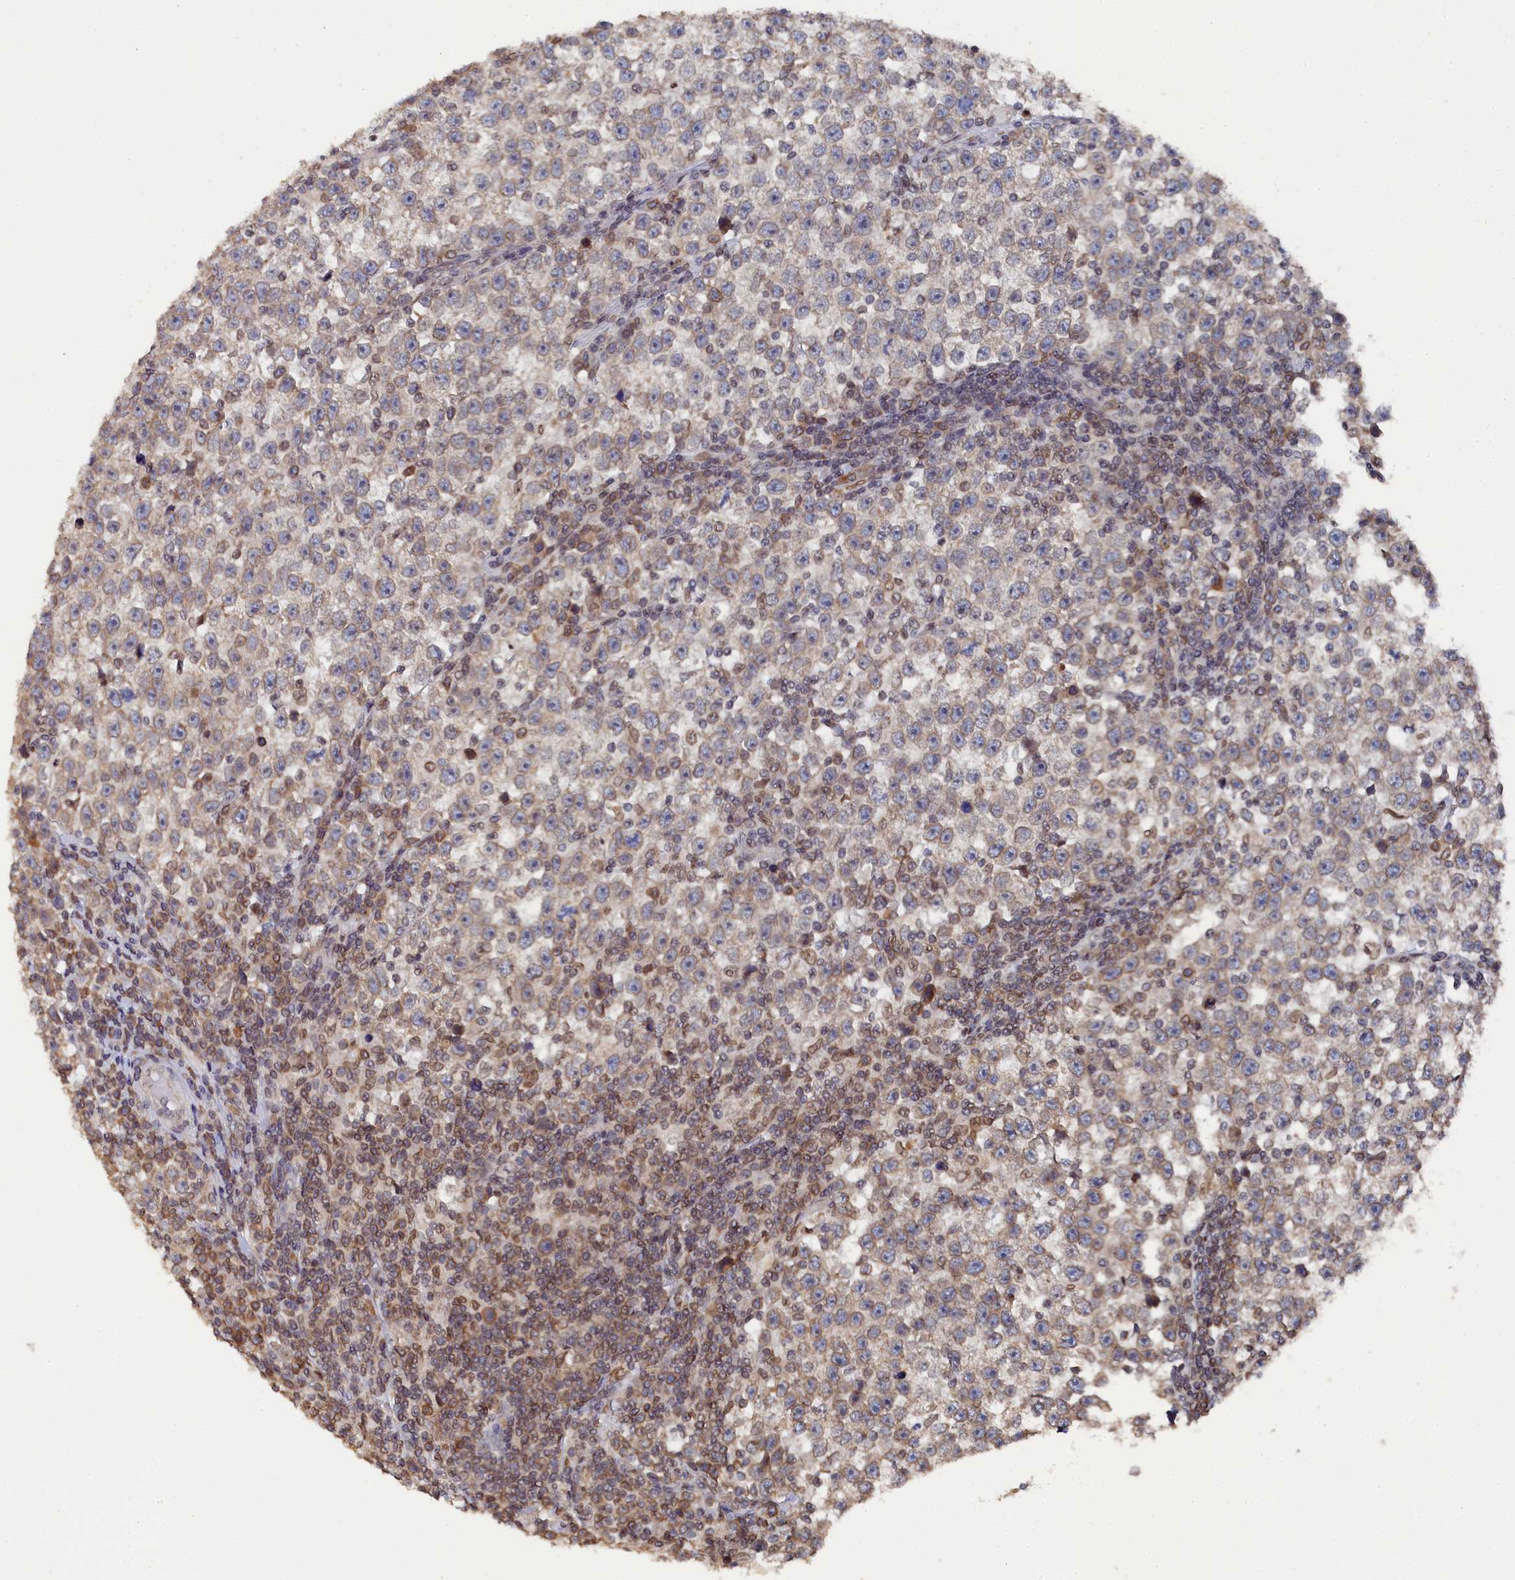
{"staining": {"intensity": "weak", "quantity": "25%-75%", "location": "cytoplasmic/membranous,nuclear"}, "tissue": "testis cancer", "cell_type": "Tumor cells", "image_type": "cancer", "snomed": [{"axis": "morphology", "description": "Normal tissue, NOS"}, {"axis": "morphology", "description": "Seminoma, NOS"}, {"axis": "topography", "description": "Testis"}], "caption": "Brown immunohistochemical staining in human testis cancer exhibits weak cytoplasmic/membranous and nuclear positivity in about 25%-75% of tumor cells. The protein is shown in brown color, while the nuclei are stained blue.", "gene": "ANKEF1", "patient": {"sex": "male", "age": 43}}